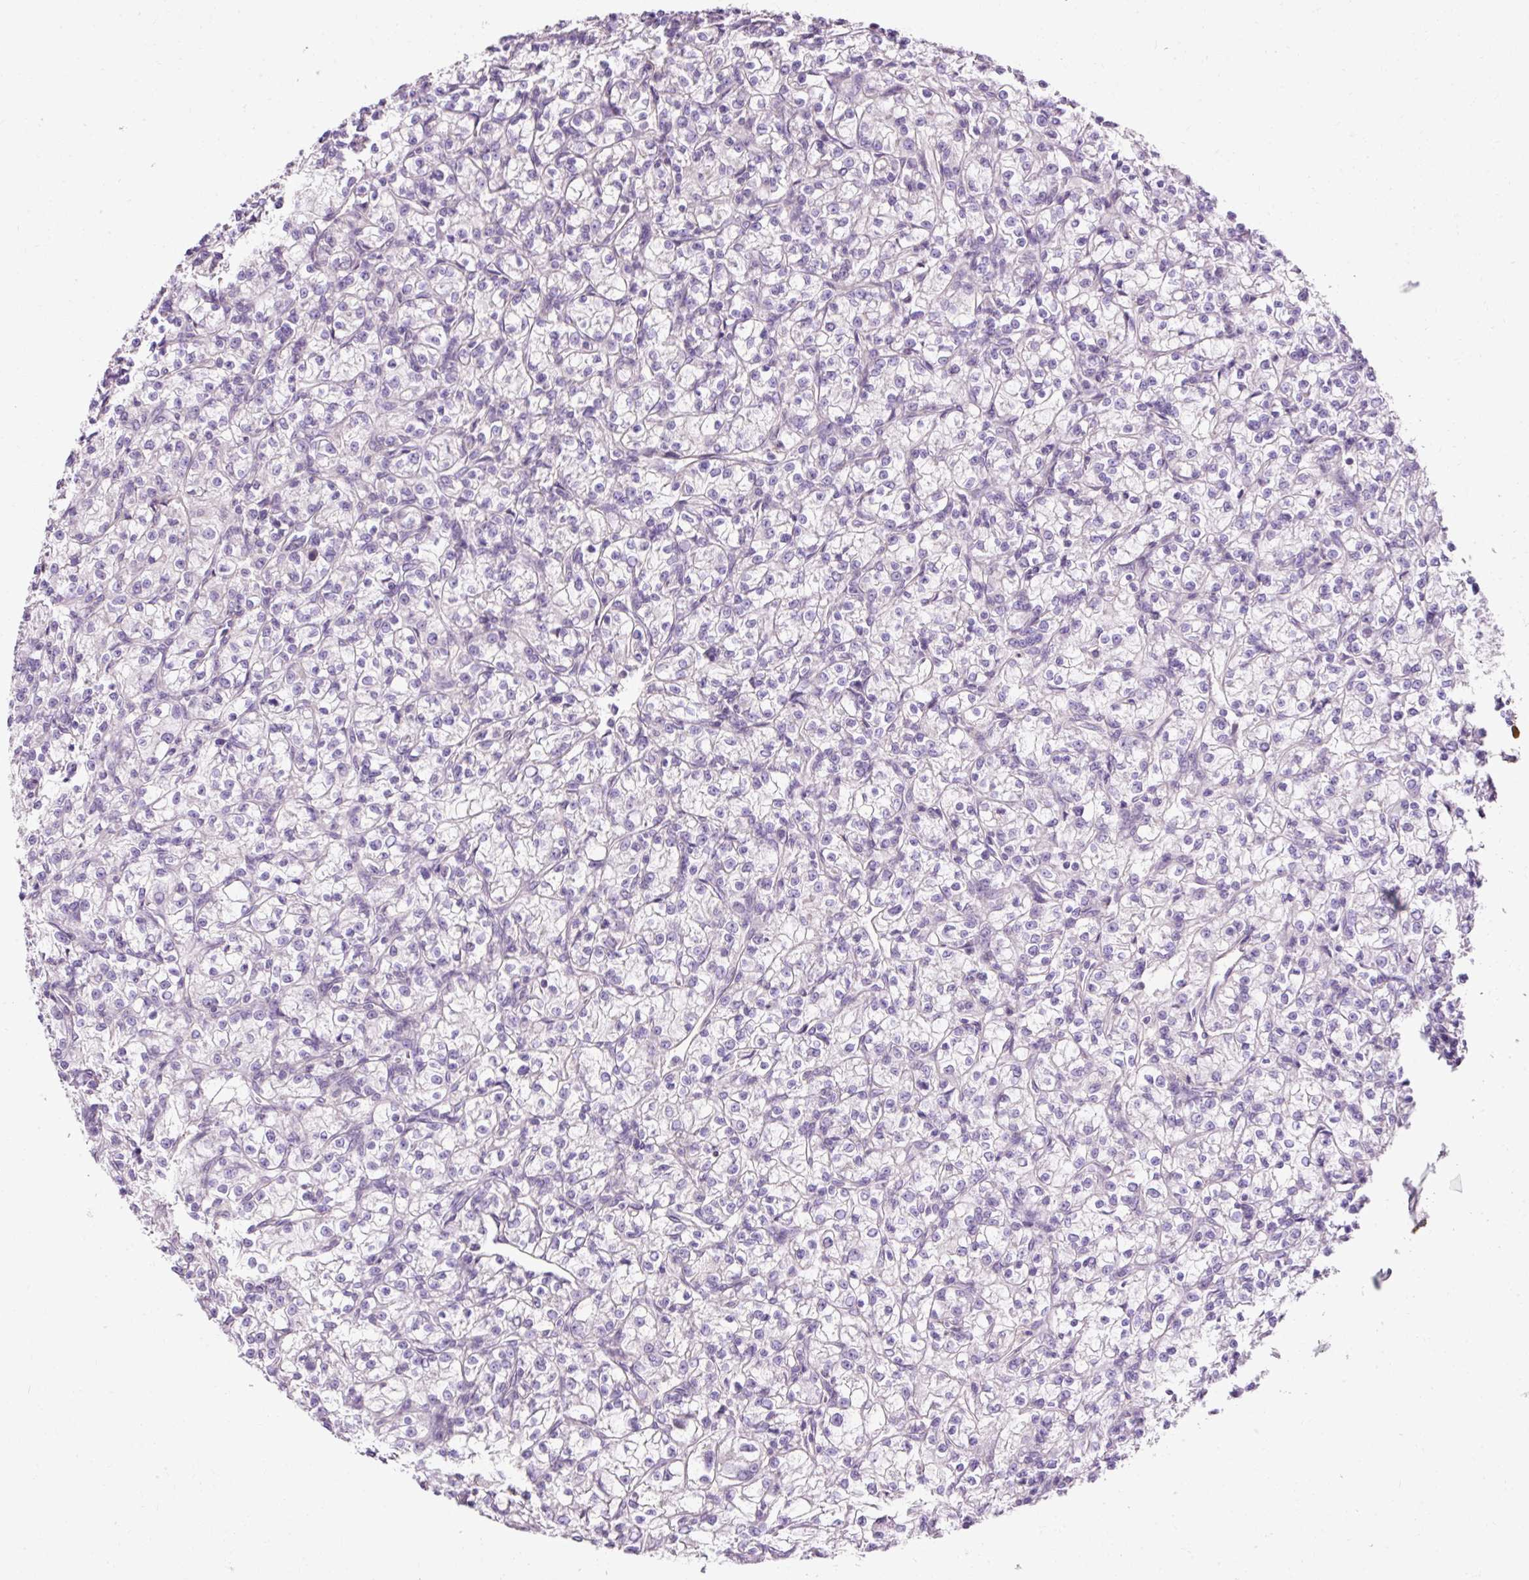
{"staining": {"intensity": "negative", "quantity": "none", "location": "none"}, "tissue": "renal cancer", "cell_type": "Tumor cells", "image_type": "cancer", "snomed": [{"axis": "morphology", "description": "Adenocarcinoma, NOS"}, {"axis": "topography", "description": "Kidney"}], "caption": "Human renal adenocarcinoma stained for a protein using IHC exhibits no staining in tumor cells.", "gene": "ZNF610", "patient": {"sex": "female", "age": 59}}